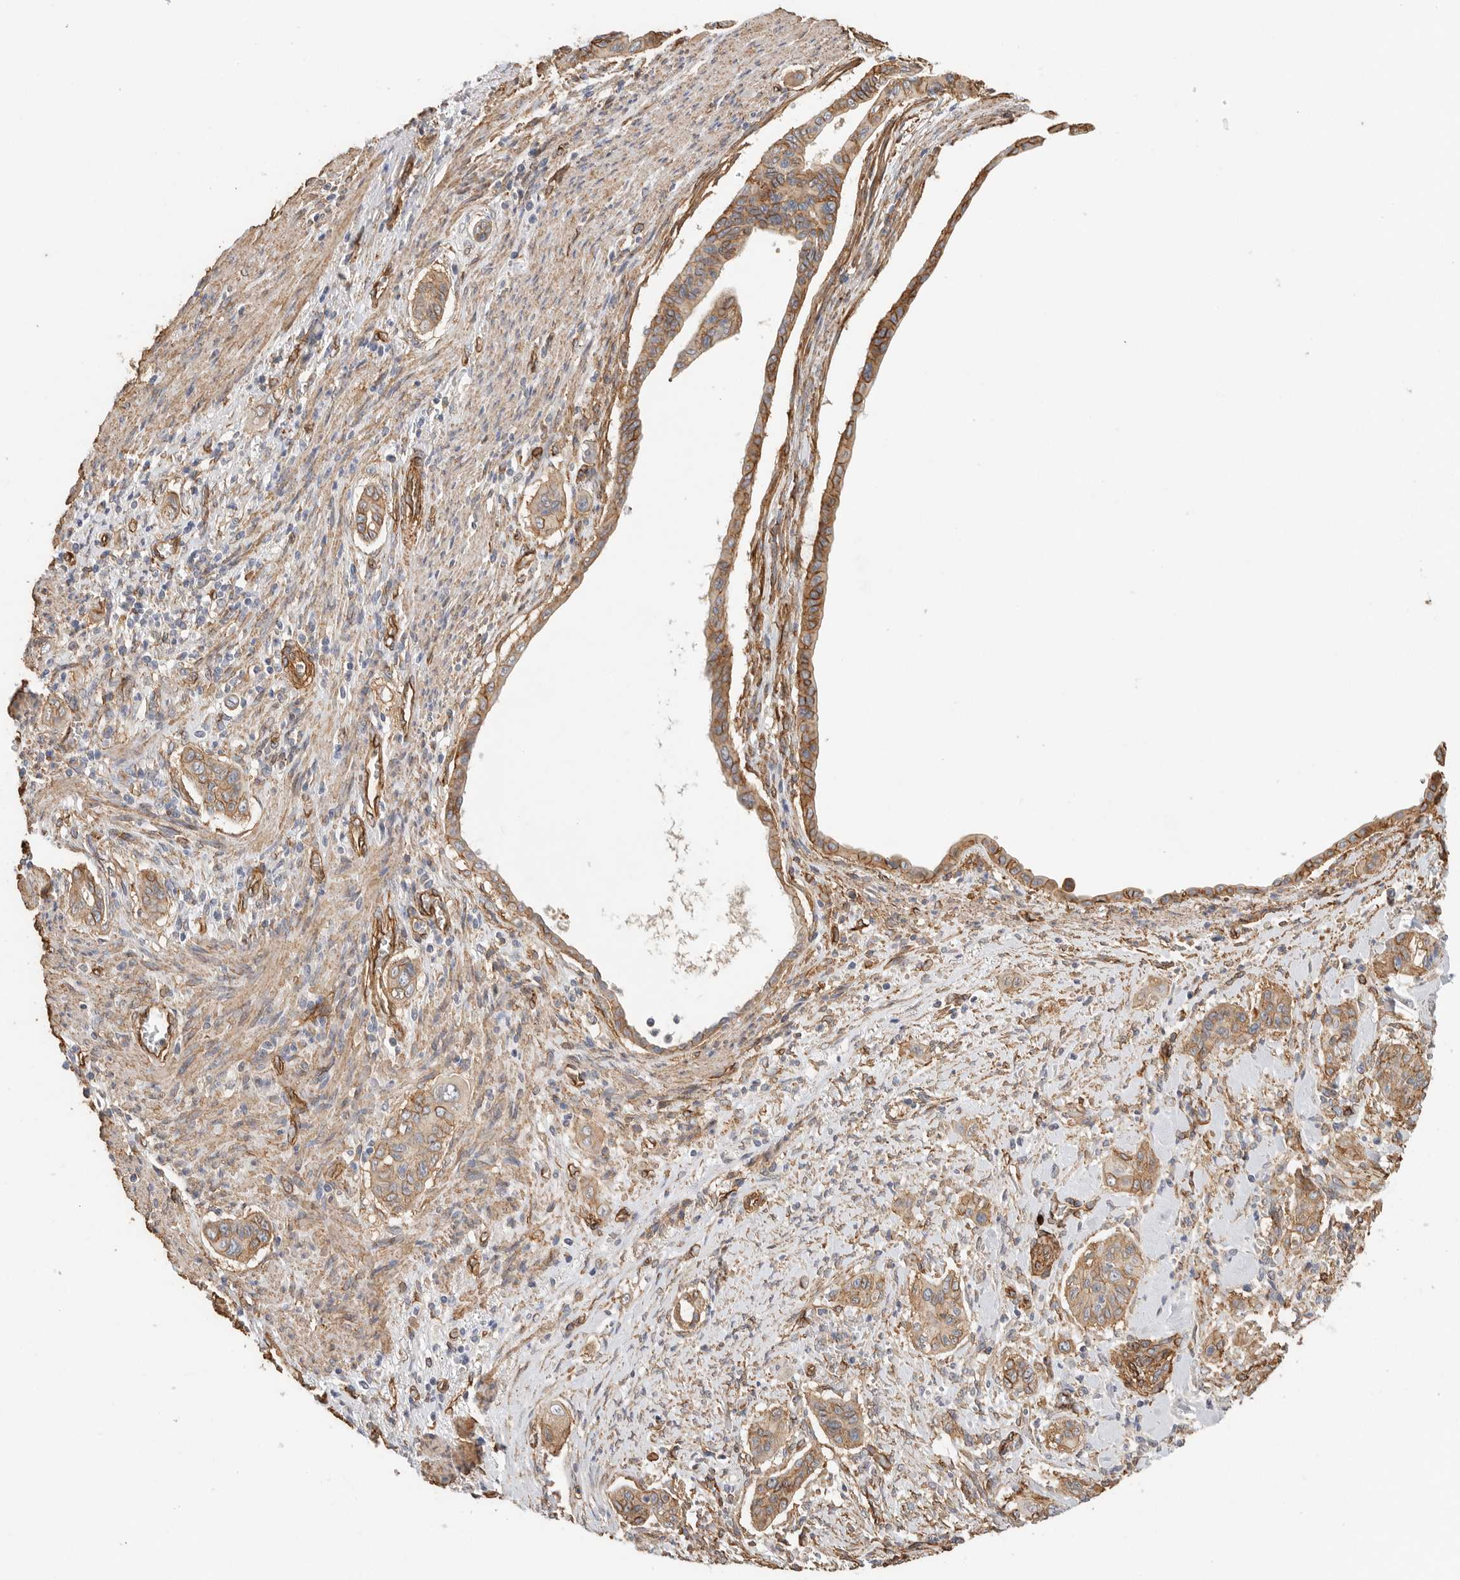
{"staining": {"intensity": "moderate", "quantity": ">75%", "location": "cytoplasmic/membranous"}, "tissue": "pancreatic cancer", "cell_type": "Tumor cells", "image_type": "cancer", "snomed": [{"axis": "morphology", "description": "Adenocarcinoma, NOS"}, {"axis": "topography", "description": "Pancreas"}], "caption": "Immunohistochemistry (IHC) (DAB) staining of human pancreatic adenocarcinoma demonstrates moderate cytoplasmic/membranous protein expression in about >75% of tumor cells.", "gene": "JMJD4", "patient": {"sex": "male", "age": 77}}